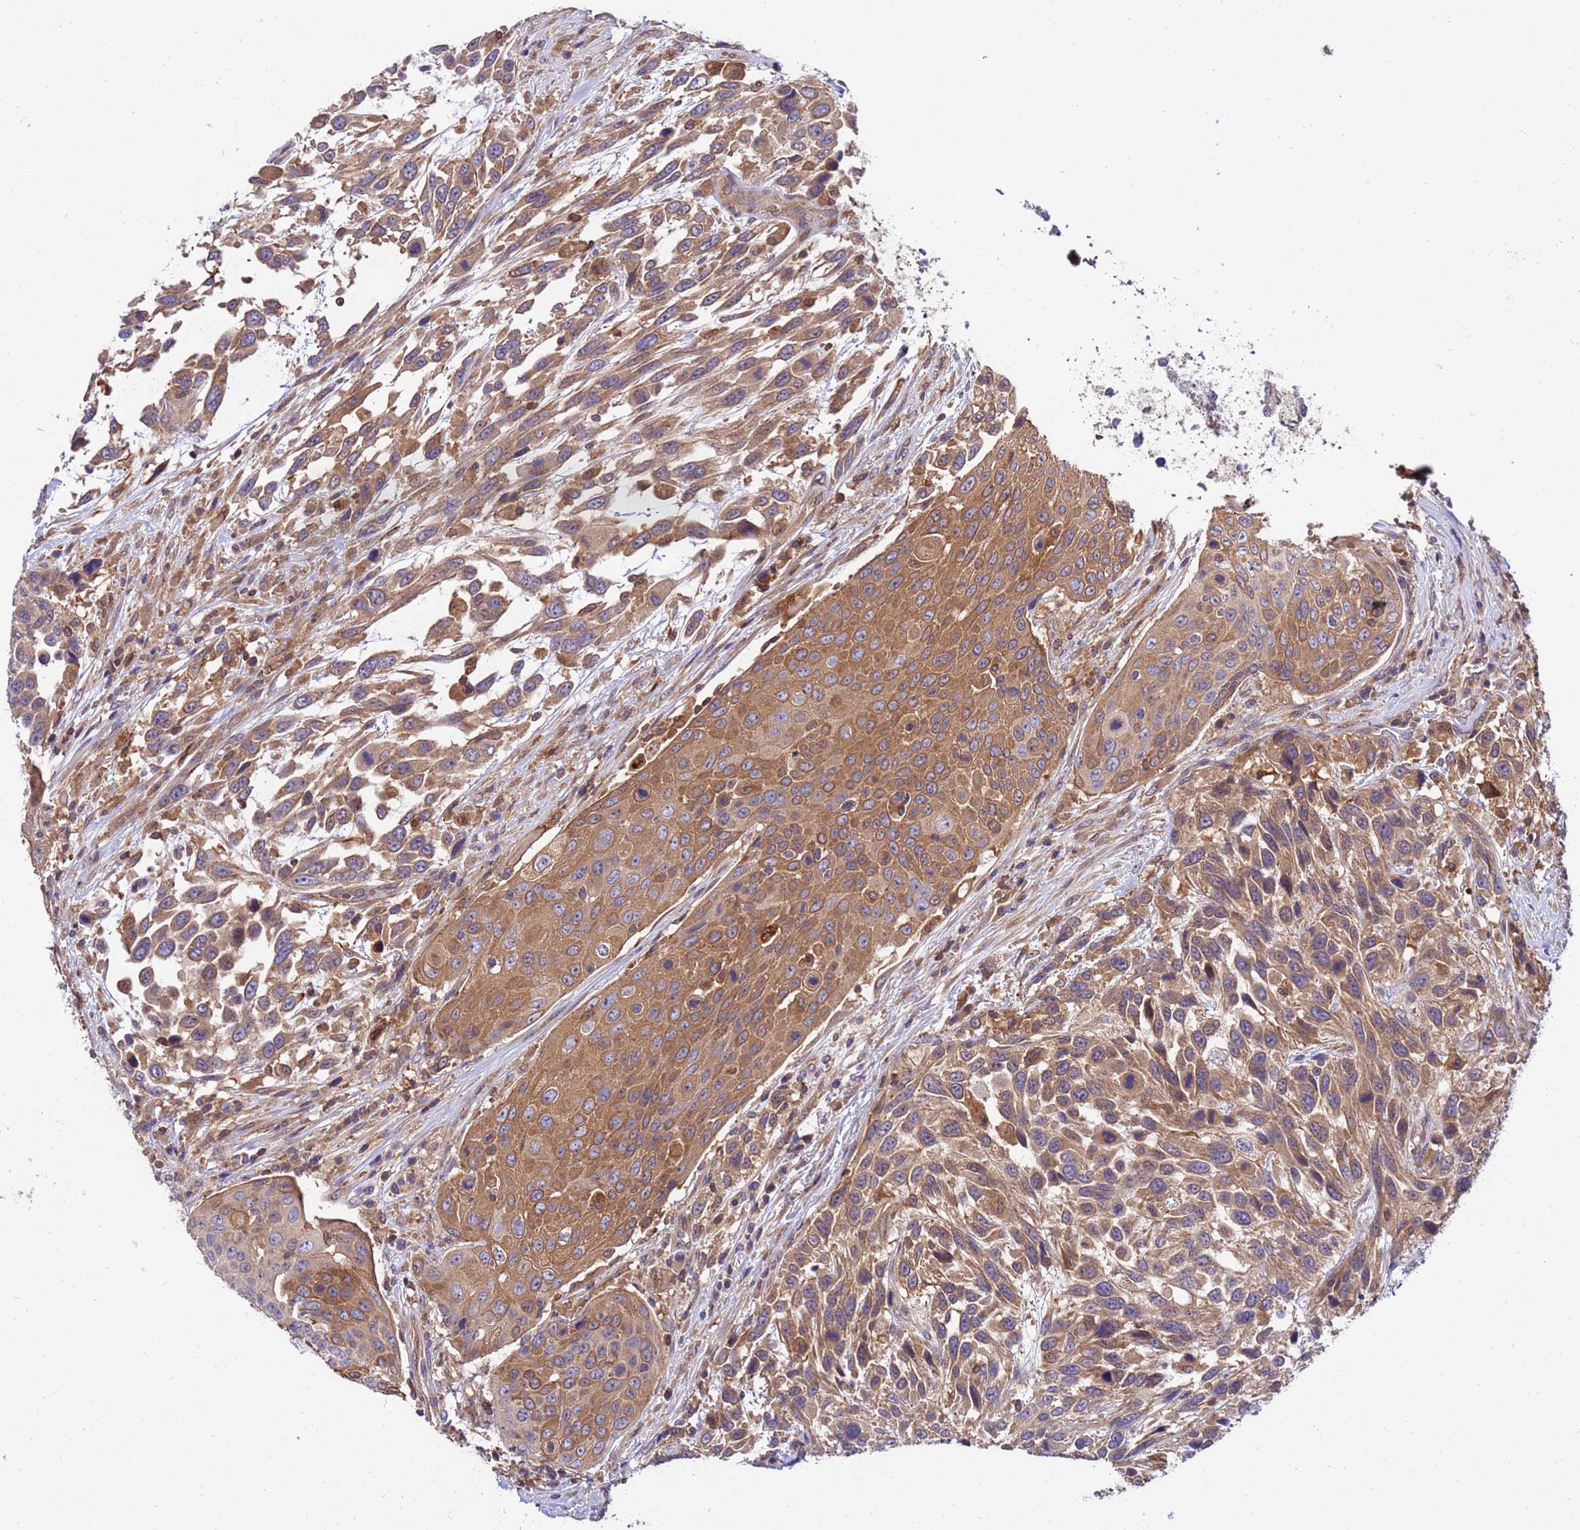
{"staining": {"intensity": "moderate", "quantity": ">75%", "location": "cytoplasmic/membranous"}, "tissue": "urothelial cancer", "cell_type": "Tumor cells", "image_type": "cancer", "snomed": [{"axis": "morphology", "description": "Urothelial carcinoma, High grade"}, {"axis": "topography", "description": "Urinary bladder"}], "caption": "DAB immunohistochemical staining of human urothelial cancer exhibits moderate cytoplasmic/membranous protein staining in about >75% of tumor cells.", "gene": "GET3", "patient": {"sex": "female", "age": 70}}